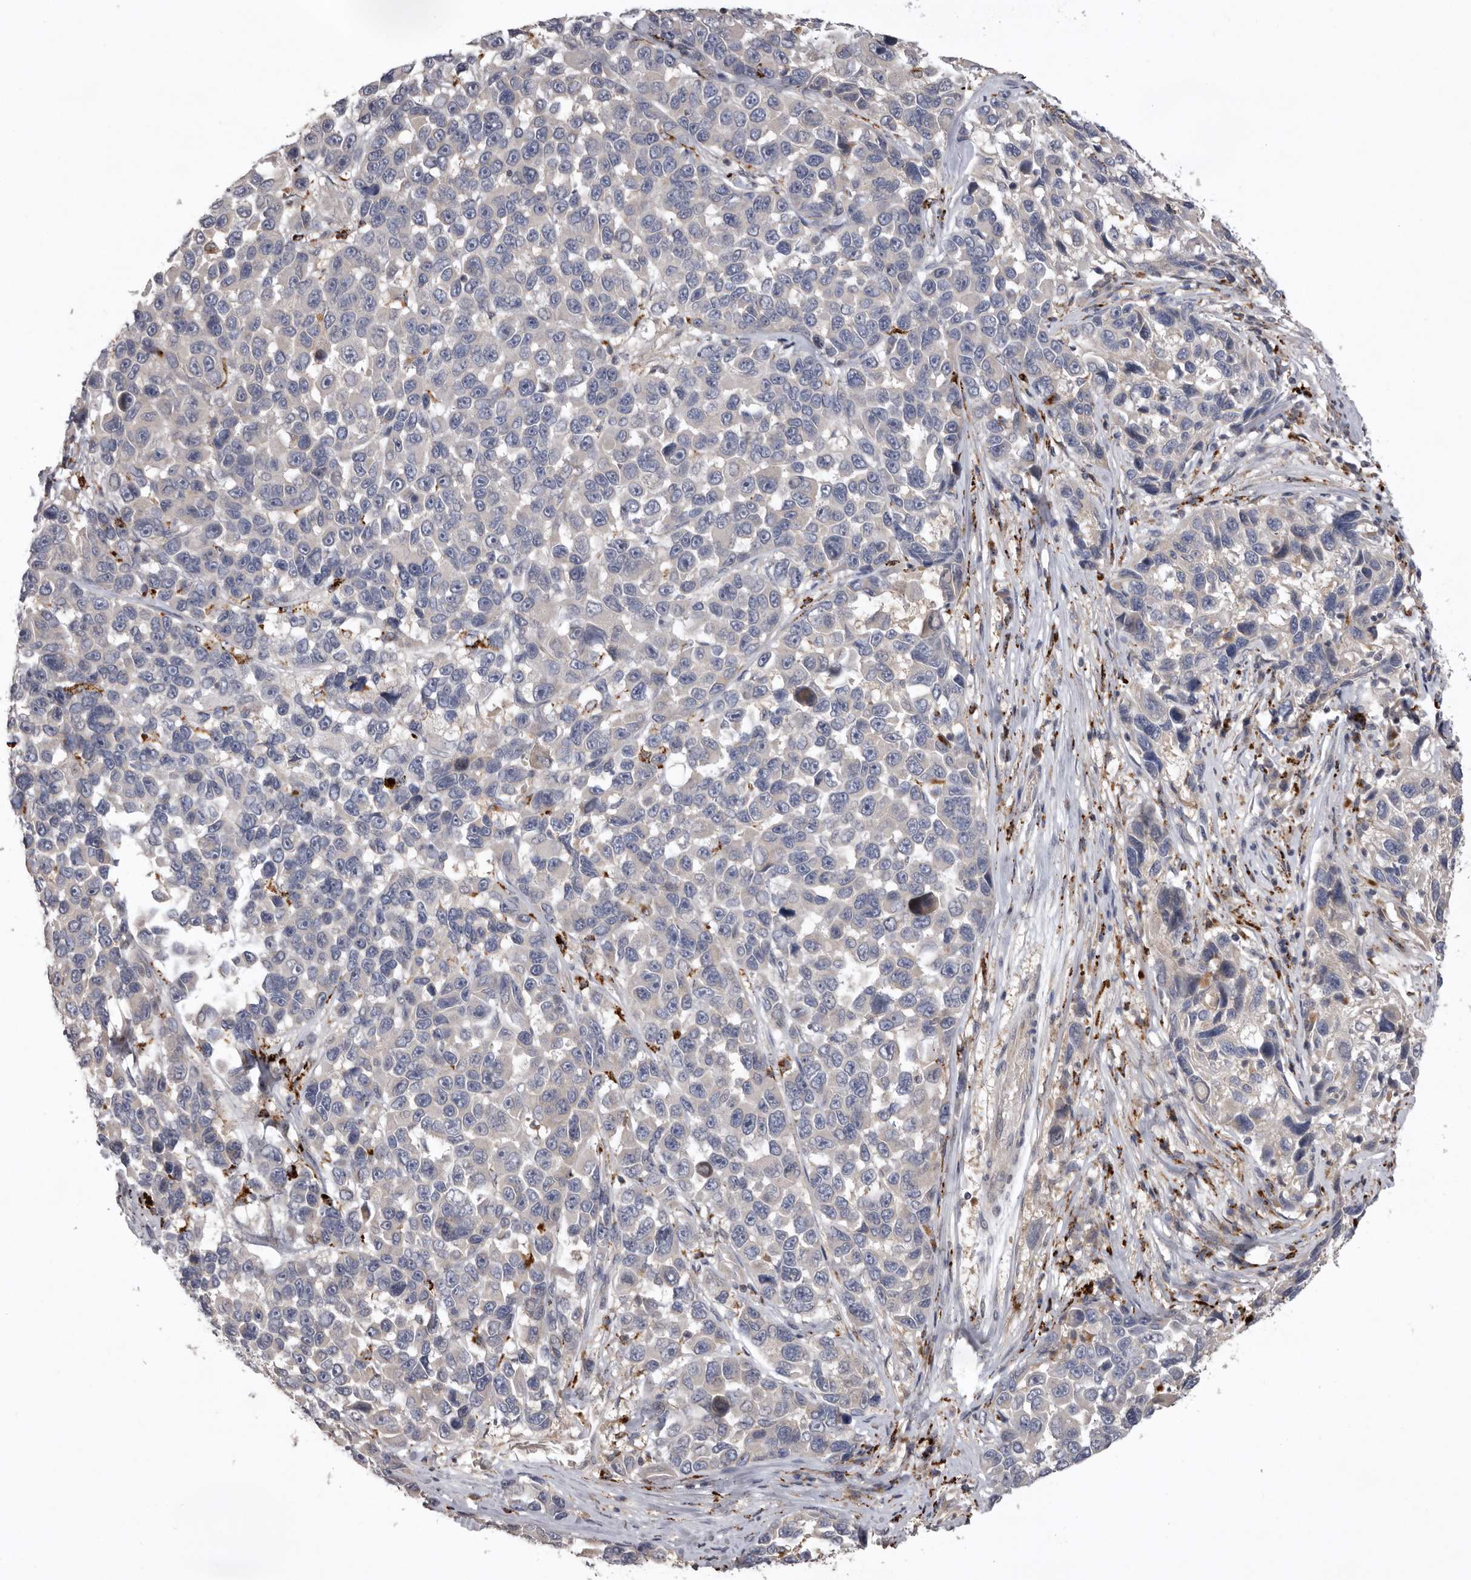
{"staining": {"intensity": "negative", "quantity": "none", "location": "none"}, "tissue": "melanoma", "cell_type": "Tumor cells", "image_type": "cancer", "snomed": [{"axis": "morphology", "description": "Malignant melanoma, NOS"}, {"axis": "topography", "description": "Skin"}], "caption": "Malignant melanoma stained for a protein using immunohistochemistry (IHC) displays no expression tumor cells.", "gene": "WDR47", "patient": {"sex": "male", "age": 53}}